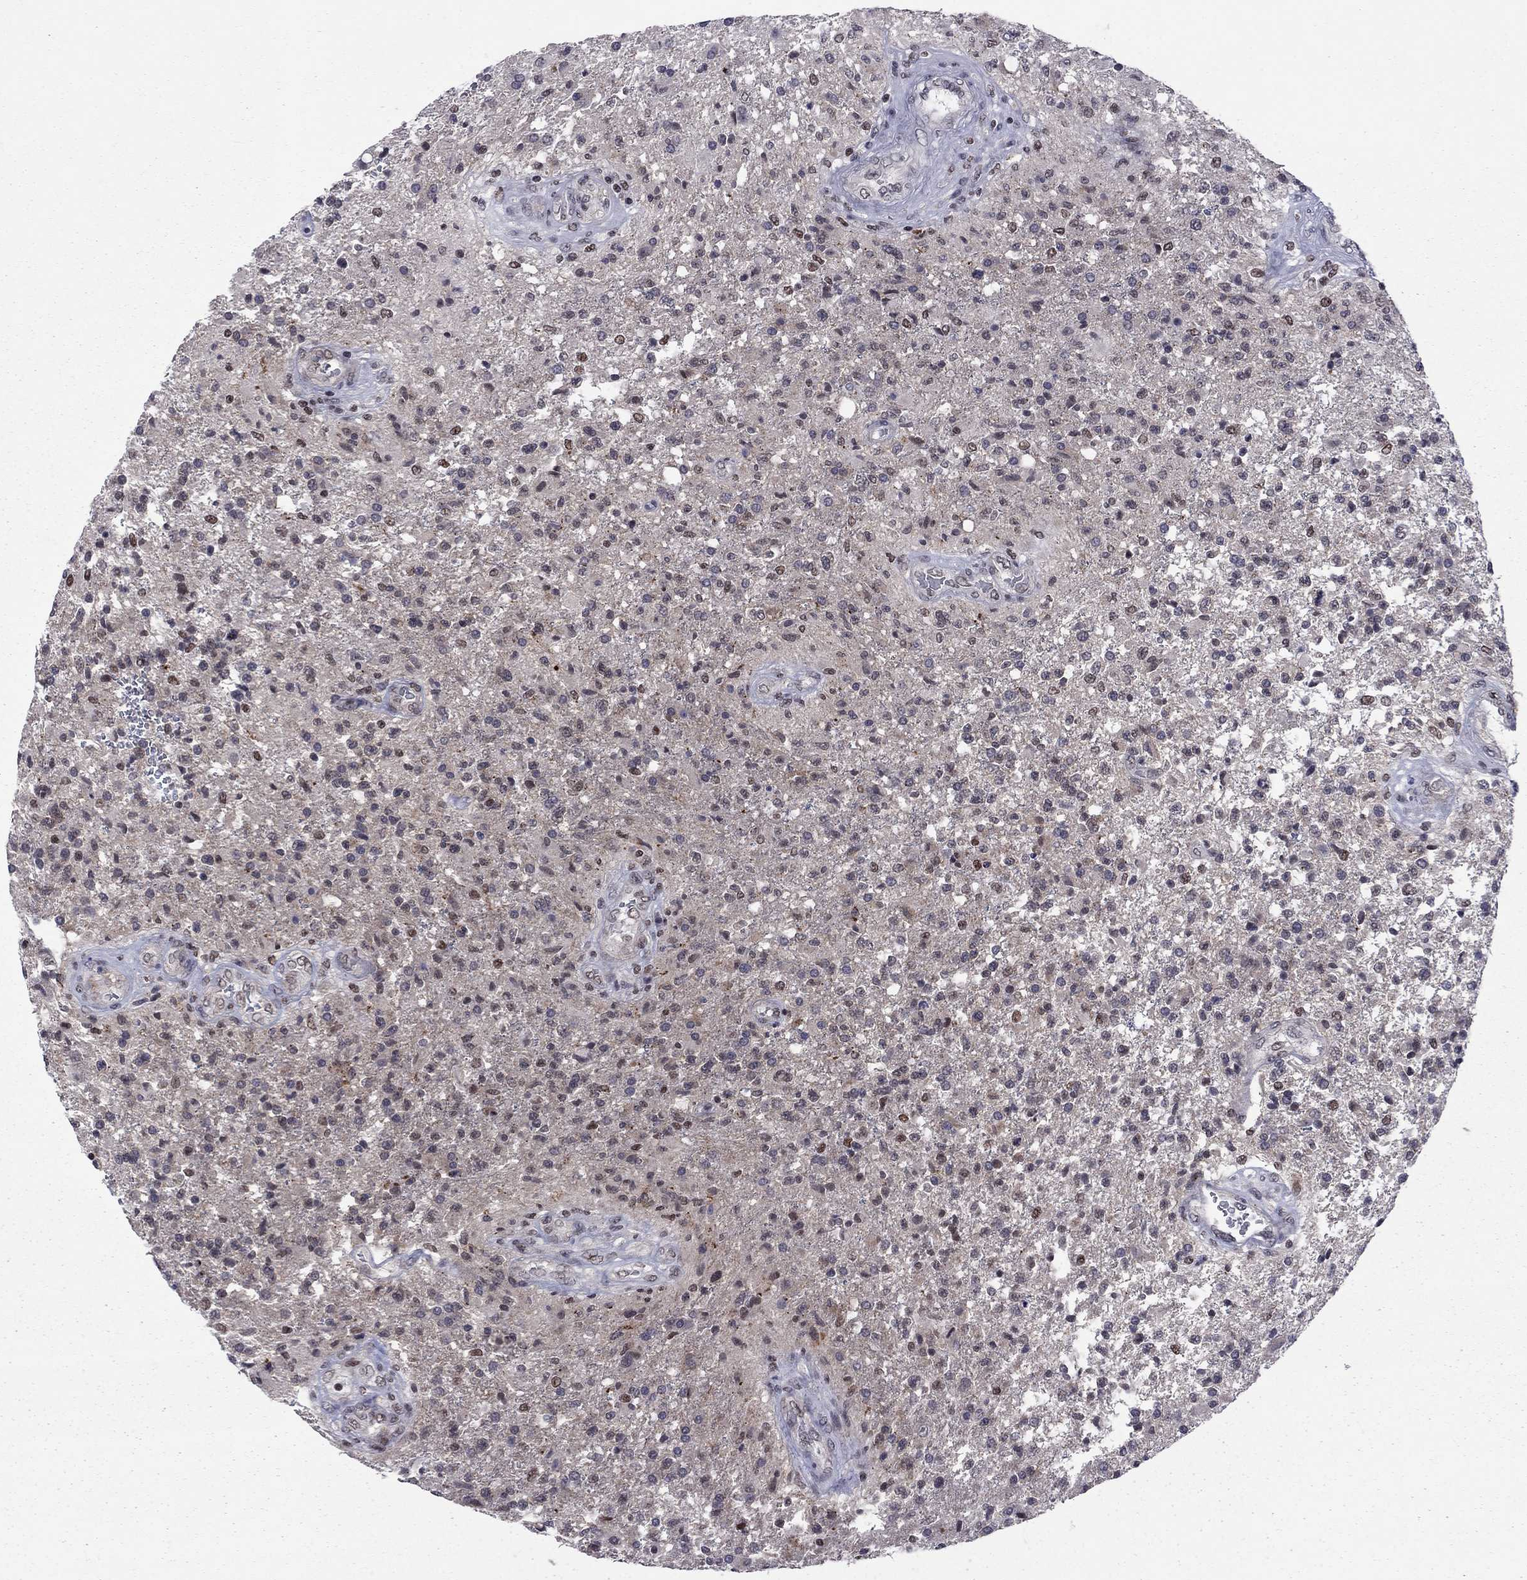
{"staining": {"intensity": "moderate", "quantity": "<25%", "location": "nuclear"}, "tissue": "glioma", "cell_type": "Tumor cells", "image_type": "cancer", "snomed": [{"axis": "morphology", "description": "Glioma, malignant, High grade"}, {"axis": "topography", "description": "Brain"}], "caption": "Immunohistochemistry histopathology image of glioma stained for a protein (brown), which displays low levels of moderate nuclear expression in about <25% of tumor cells.", "gene": "TAF9", "patient": {"sex": "male", "age": 56}}